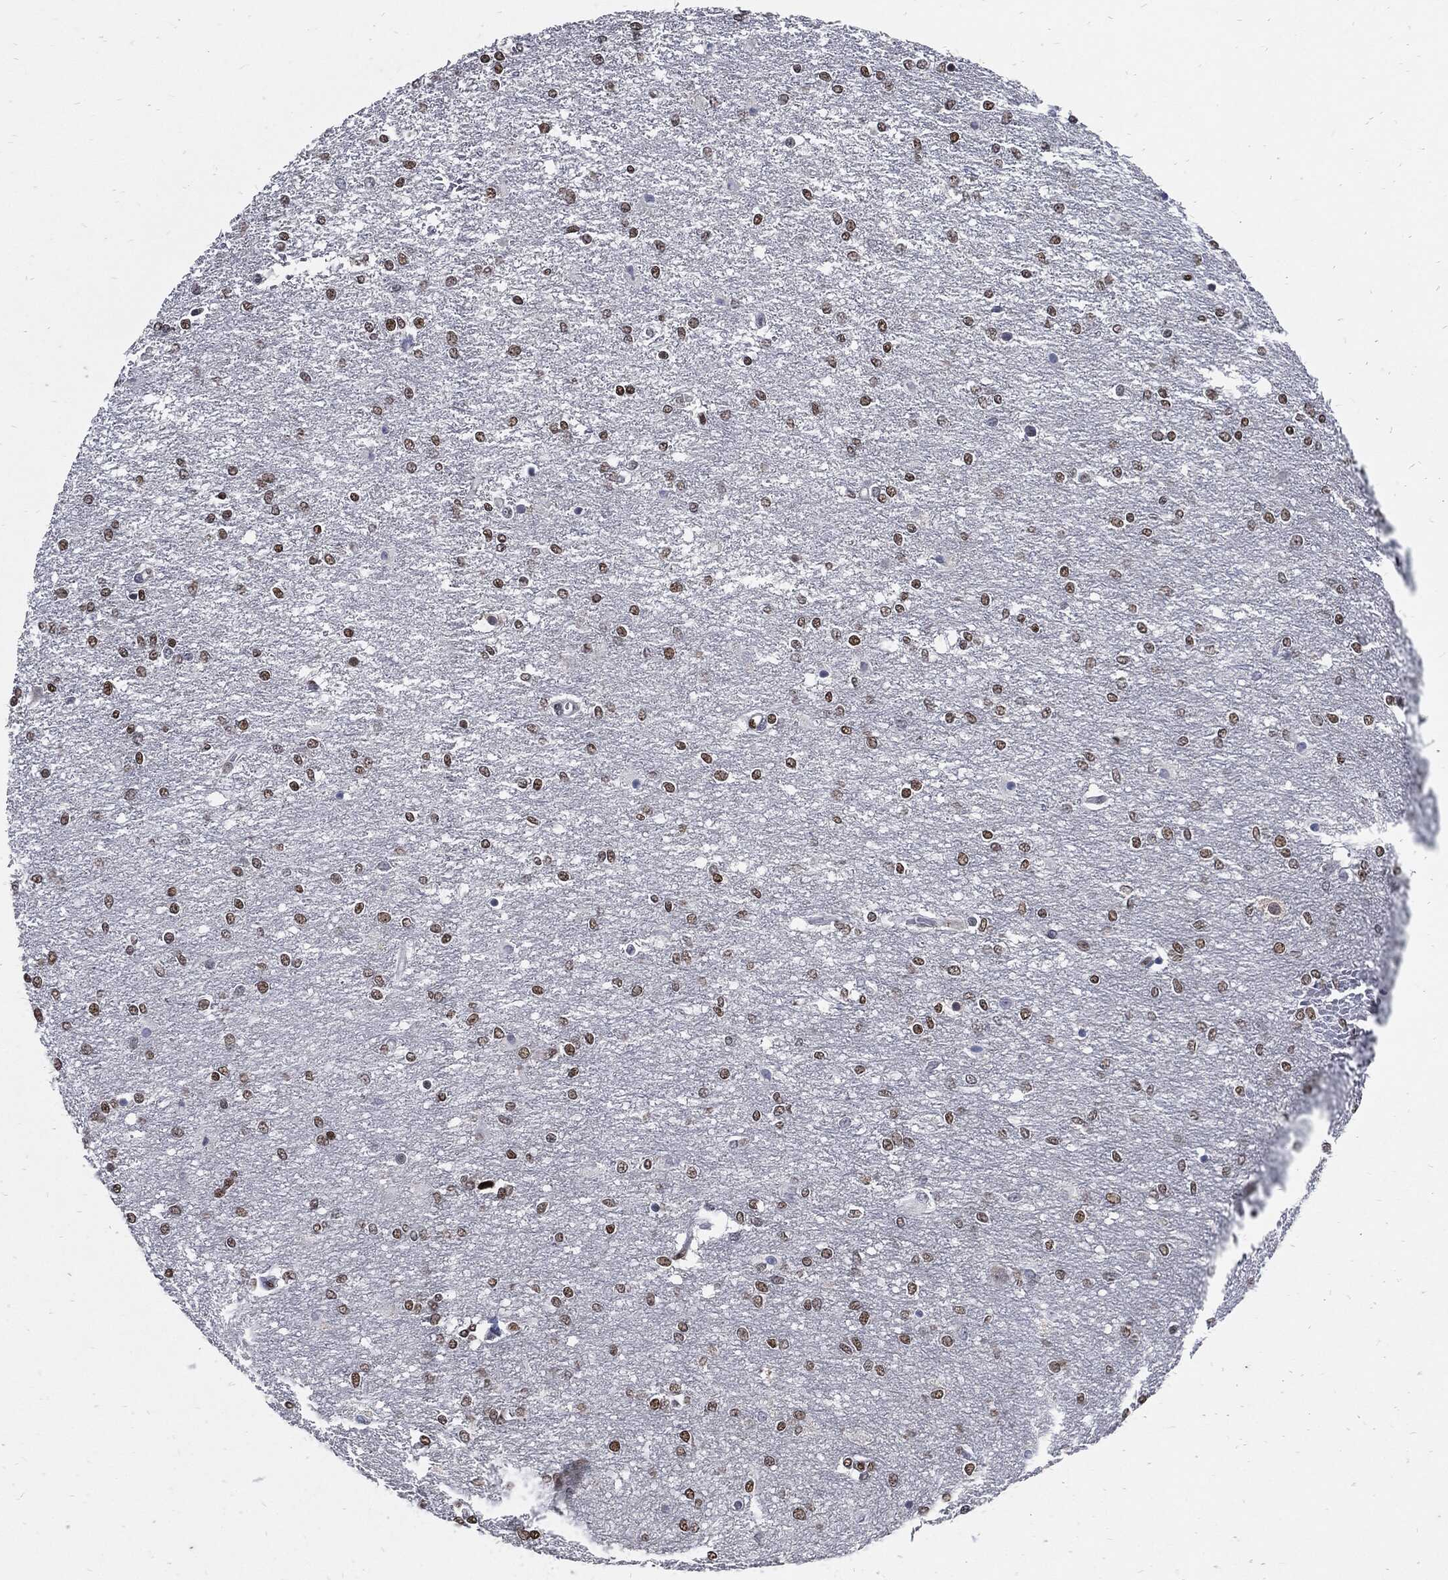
{"staining": {"intensity": "moderate", "quantity": "25%-75%", "location": "nuclear"}, "tissue": "glioma", "cell_type": "Tumor cells", "image_type": "cancer", "snomed": [{"axis": "morphology", "description": "Glioma, malignant, High grade"}, {"axis": "topography", "description": "Brain"}], "caption": "This histopathology image shows malignant high-grade glioma stained with IHC to label a protein in brown. The nuclear of tumor cells show moderate positivity for the protein. Nuclei are counter-stained blue.", "gene": "JUN", "patient": {"sex": "female", "age": 61}}